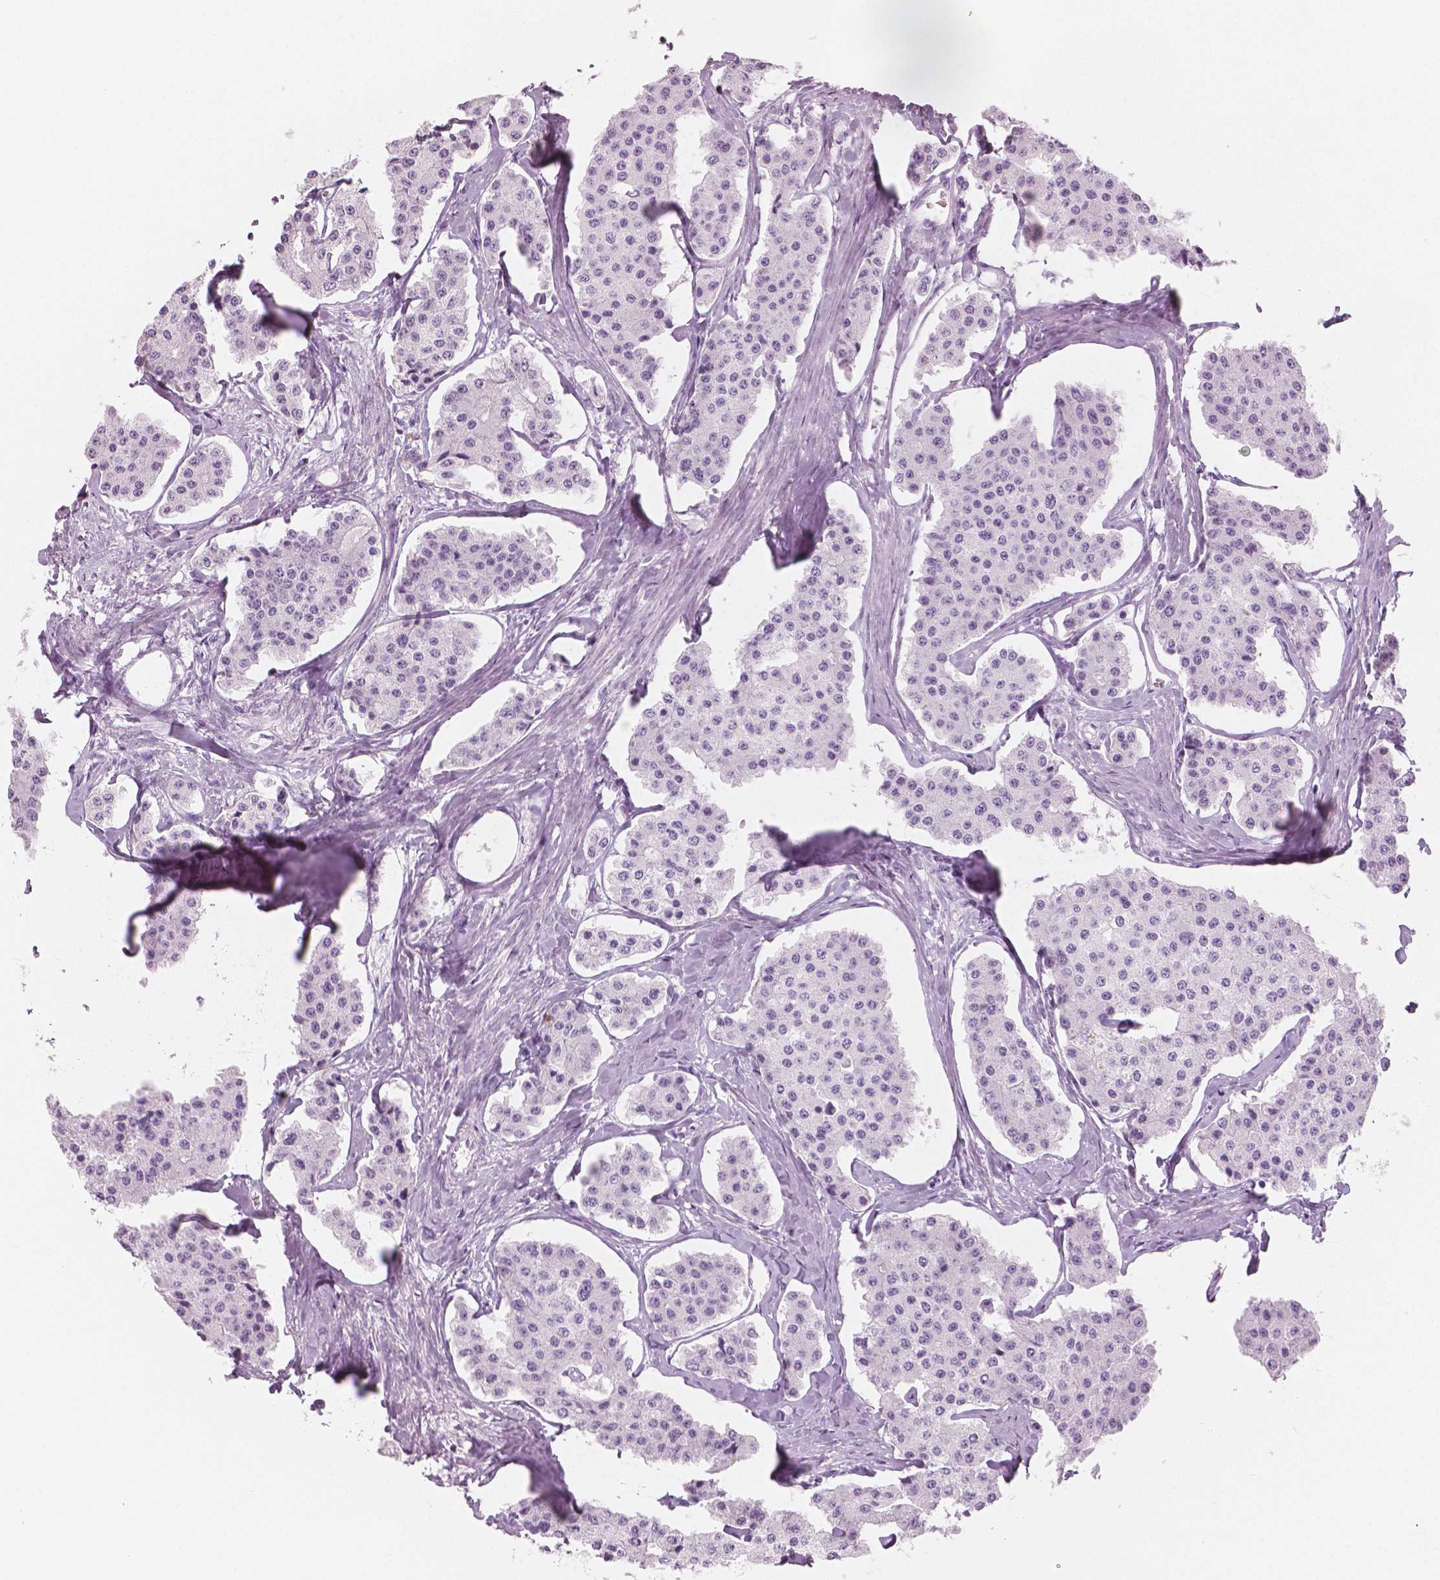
{"staining": {"intensity": "negative", "quantity": "none", "location": "none"}, "tissue": "carcinoid", "cell_type": "Tumor cells", "image_type": "cancer", "snomed": [{"axis": "morphology", "description": "Carcinoid, malignant, NOS"}, {"axis": "topography", "description": "Small intestine"}], "caption": "A micrograph of human malignant carcinoid is negative for staining in tumor cells.", "gene": "PLIN4", "patient": {"sex": "female", "age": 65}}